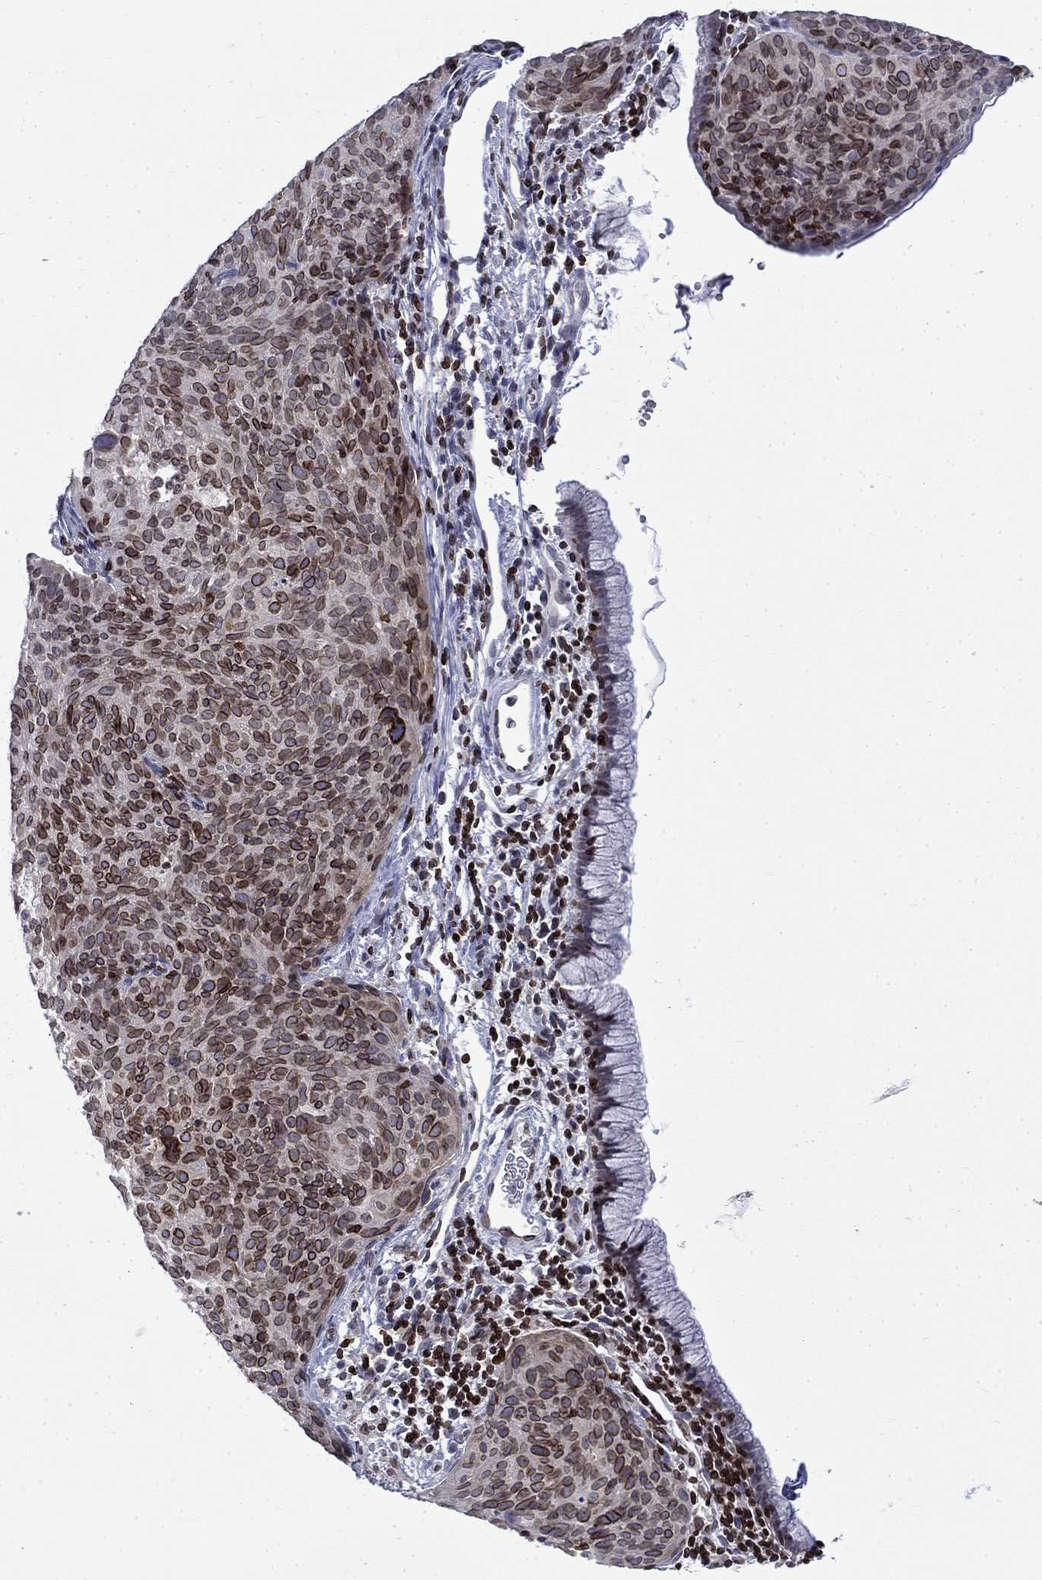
{"staining": {"intensity": "moderate", "quantity": ">75%", "location": "cytoplasmic/membranous,nuclear"}, "tissue": "cervical cancer", "cell_type": "Tumor cells", "image_type": "cancer", "snomed": [{"axis": "morphology", "description": "Squamous cell carcinoma, NOS"}, {"axis": "topography", "description": "Cervix"}], "caption": "Cervical squamous cell carcinoma tissue reveals moderate cytoplasmic/membranous and nuclear expression in about >75% of tumor cells", "gene": "SLA", "patient": {"sex": "female", "age": 39}}